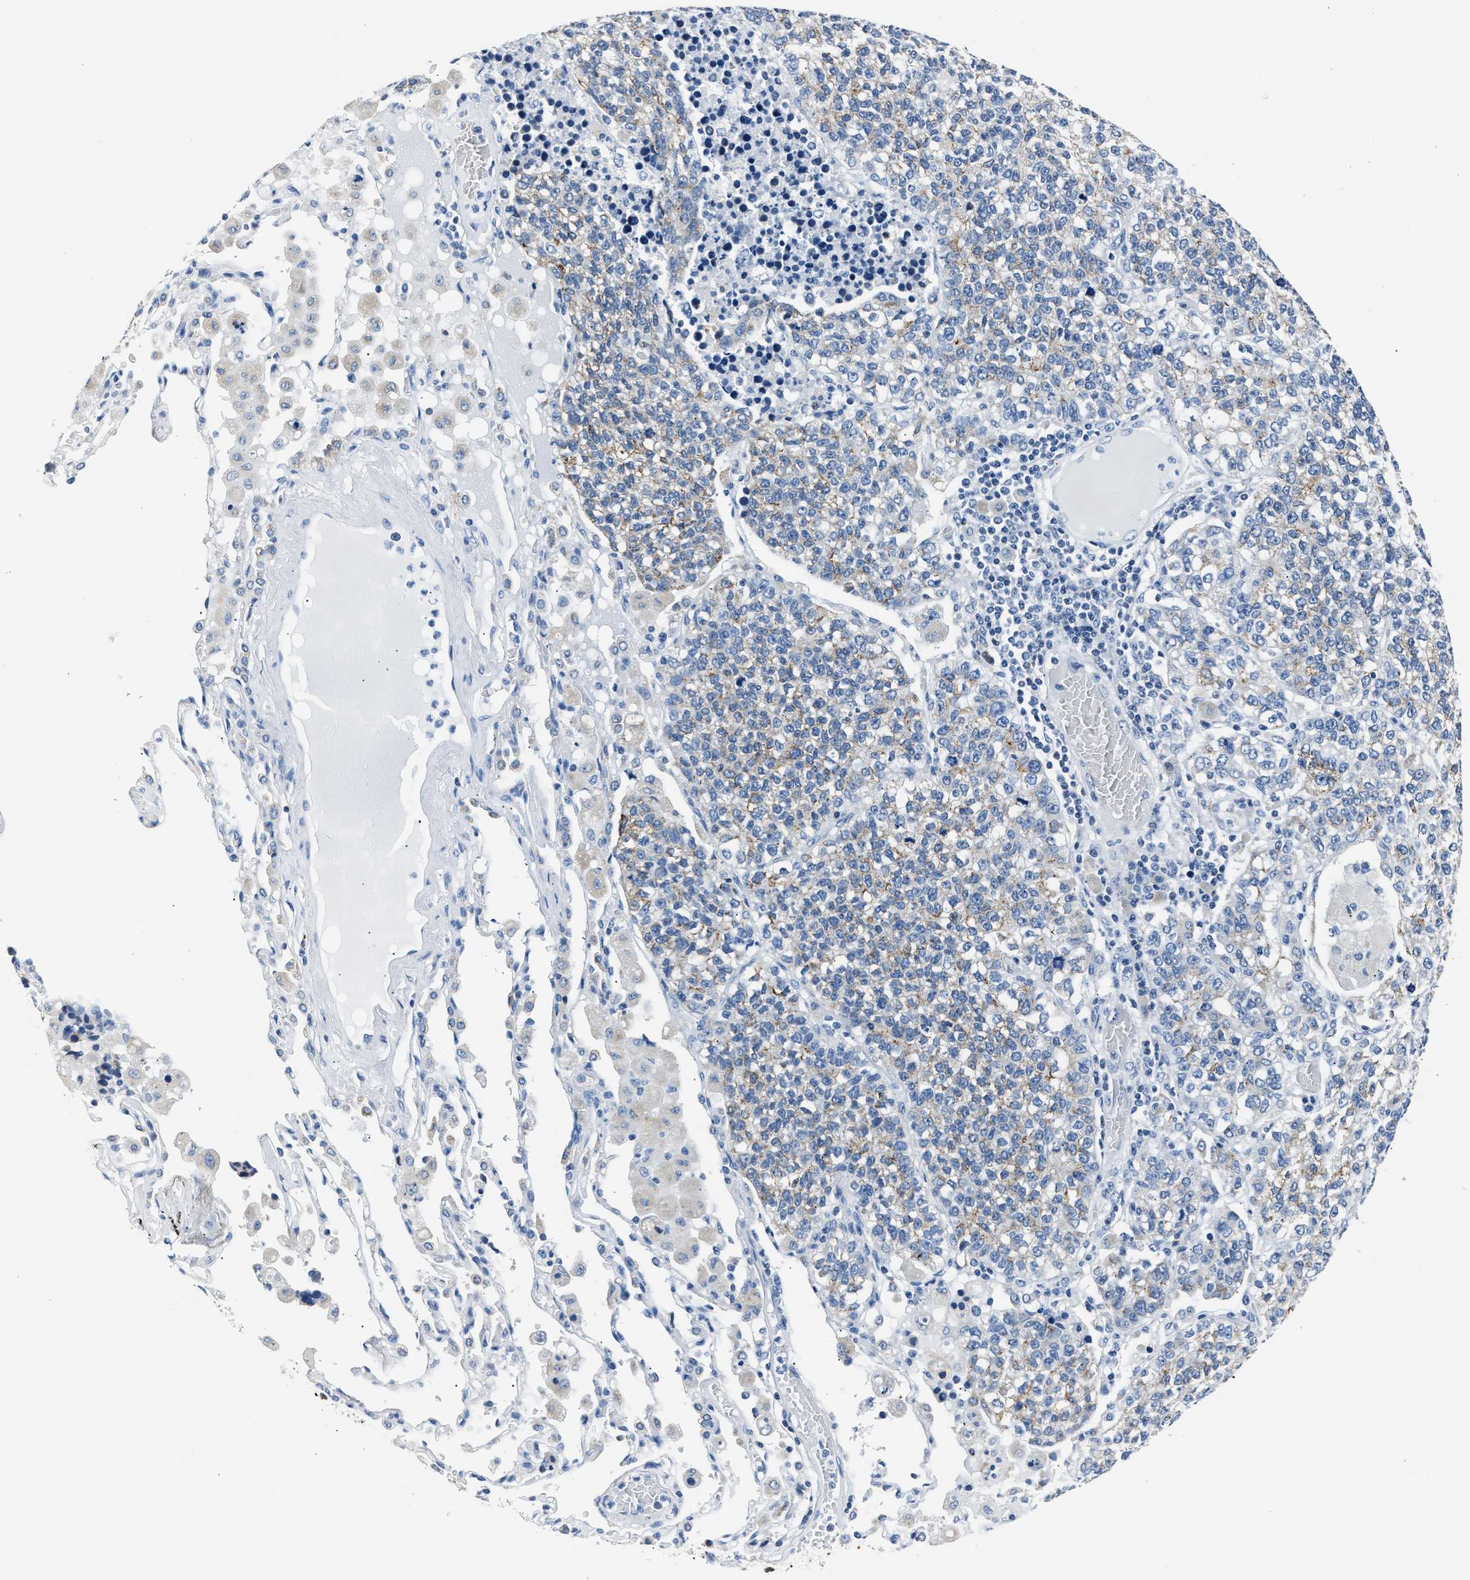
{"staining": {"intensity": "weak", "quantity": "25%-75%", "location": "cytoplasmic/membranous"}, "tissue": "lung cancer", "cell_type": "Tumor cells", "image_type": "cancer", "snomed": [{"axis": "morphology", "description": "Adenocarcinoma, NOS"}, {"axis": "topography", "description": "Lung"}], "caption": "Protein staining of lung cancer (adenocarcinoma) tissue displays weak cytoplasmic/membranous staining in about 25%-75% of tumor cells. (IHC, brightfield microscopy, high magnification).", "gene": "AMACR", "patient": {"sex": "male", "age": 49}}